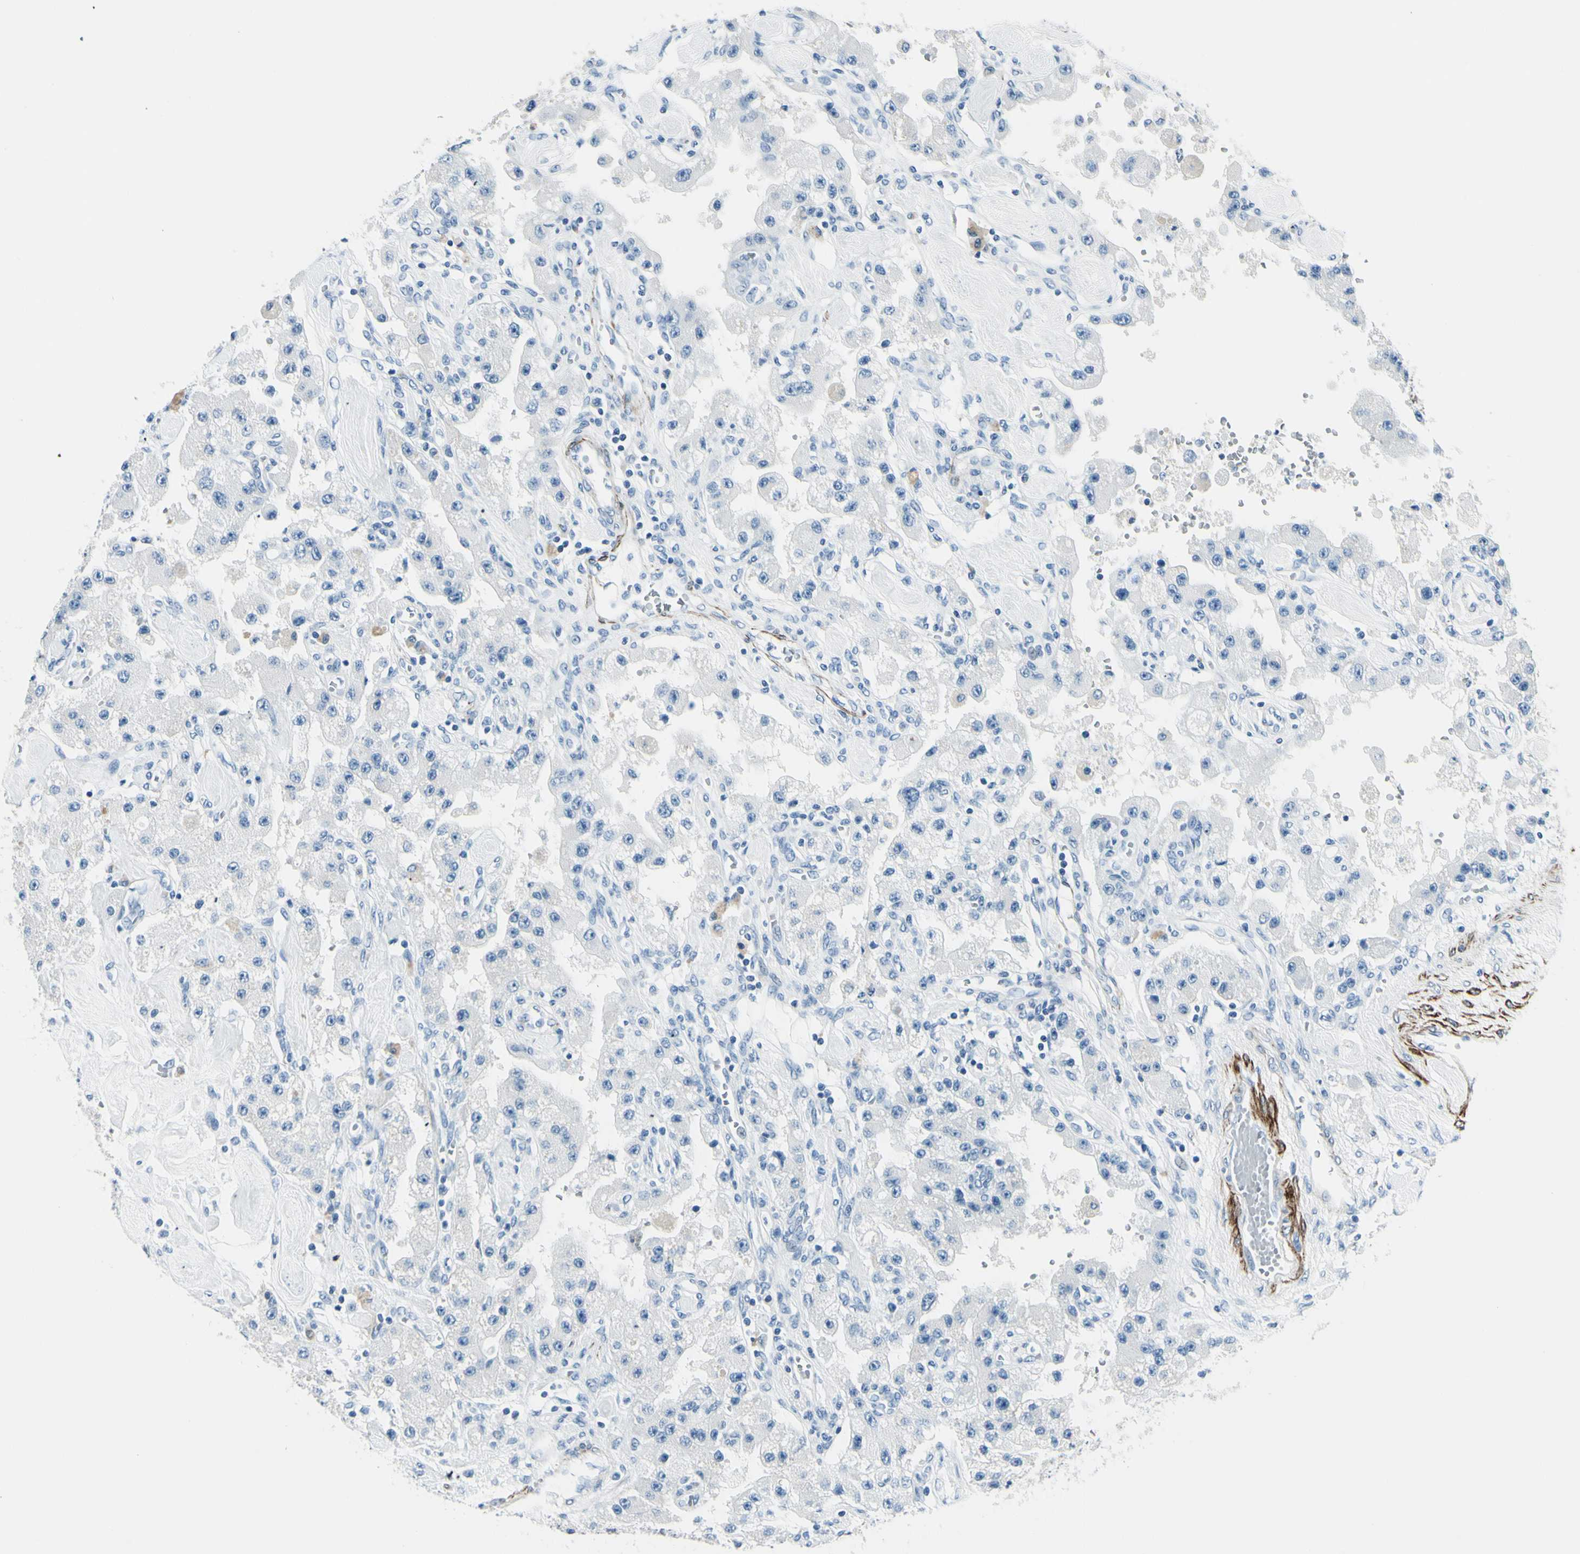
{"staining": {"intensity": "negative", "quantity": "none", "location": "none"}, "tissue": "carcinoid", "cell_type": "Tumor cells", "image_type": "cancer", "snomed": [{"axis": "morphology", "description": "Carcinoid, malignant, NOS"}, {"axis": "topography", "description": "Pancreas"}], "caption": "There is no significant staining in tumor cells of carcinoid (malignant).", "gene": "CDH15", "patient": {"sex": "male", "age": 41}}